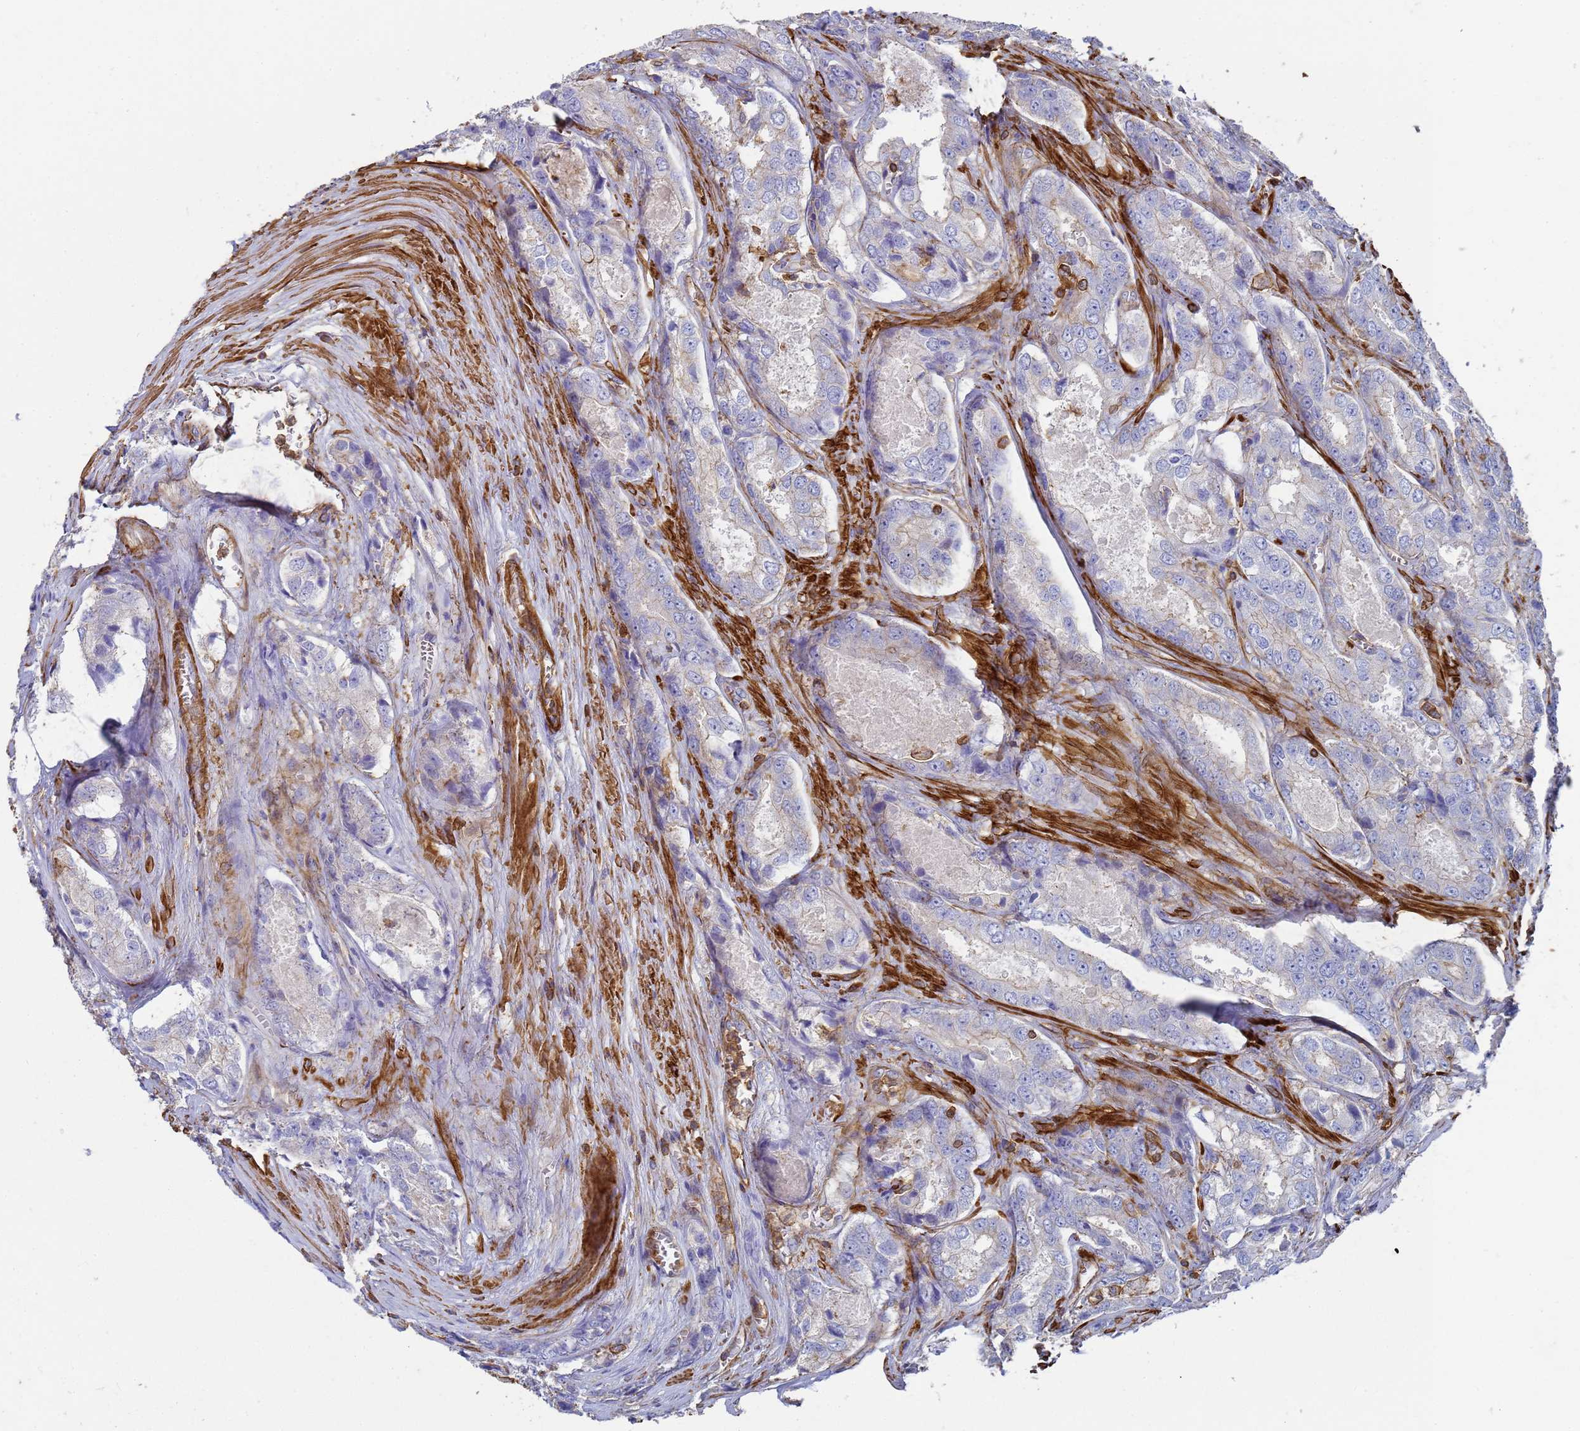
{"staining": {"intensity": "negative", "quantity": "none", "location": "none"}, "tissue": "prostate cancer", "cell_type": "Tumor cells", "image_type": "cancer", "snomed": [{"axis": "morphology", "description": "Adenocarcinoma, Low grade"}, {"axis": "topography", "description": "Prostate"}], "caption": "Immunohistochemical staining of prostate cancer exhibits no significant expression in tumor cells.", "gene": "ACTB", "patient": {"sex": "male", "age": 68}}